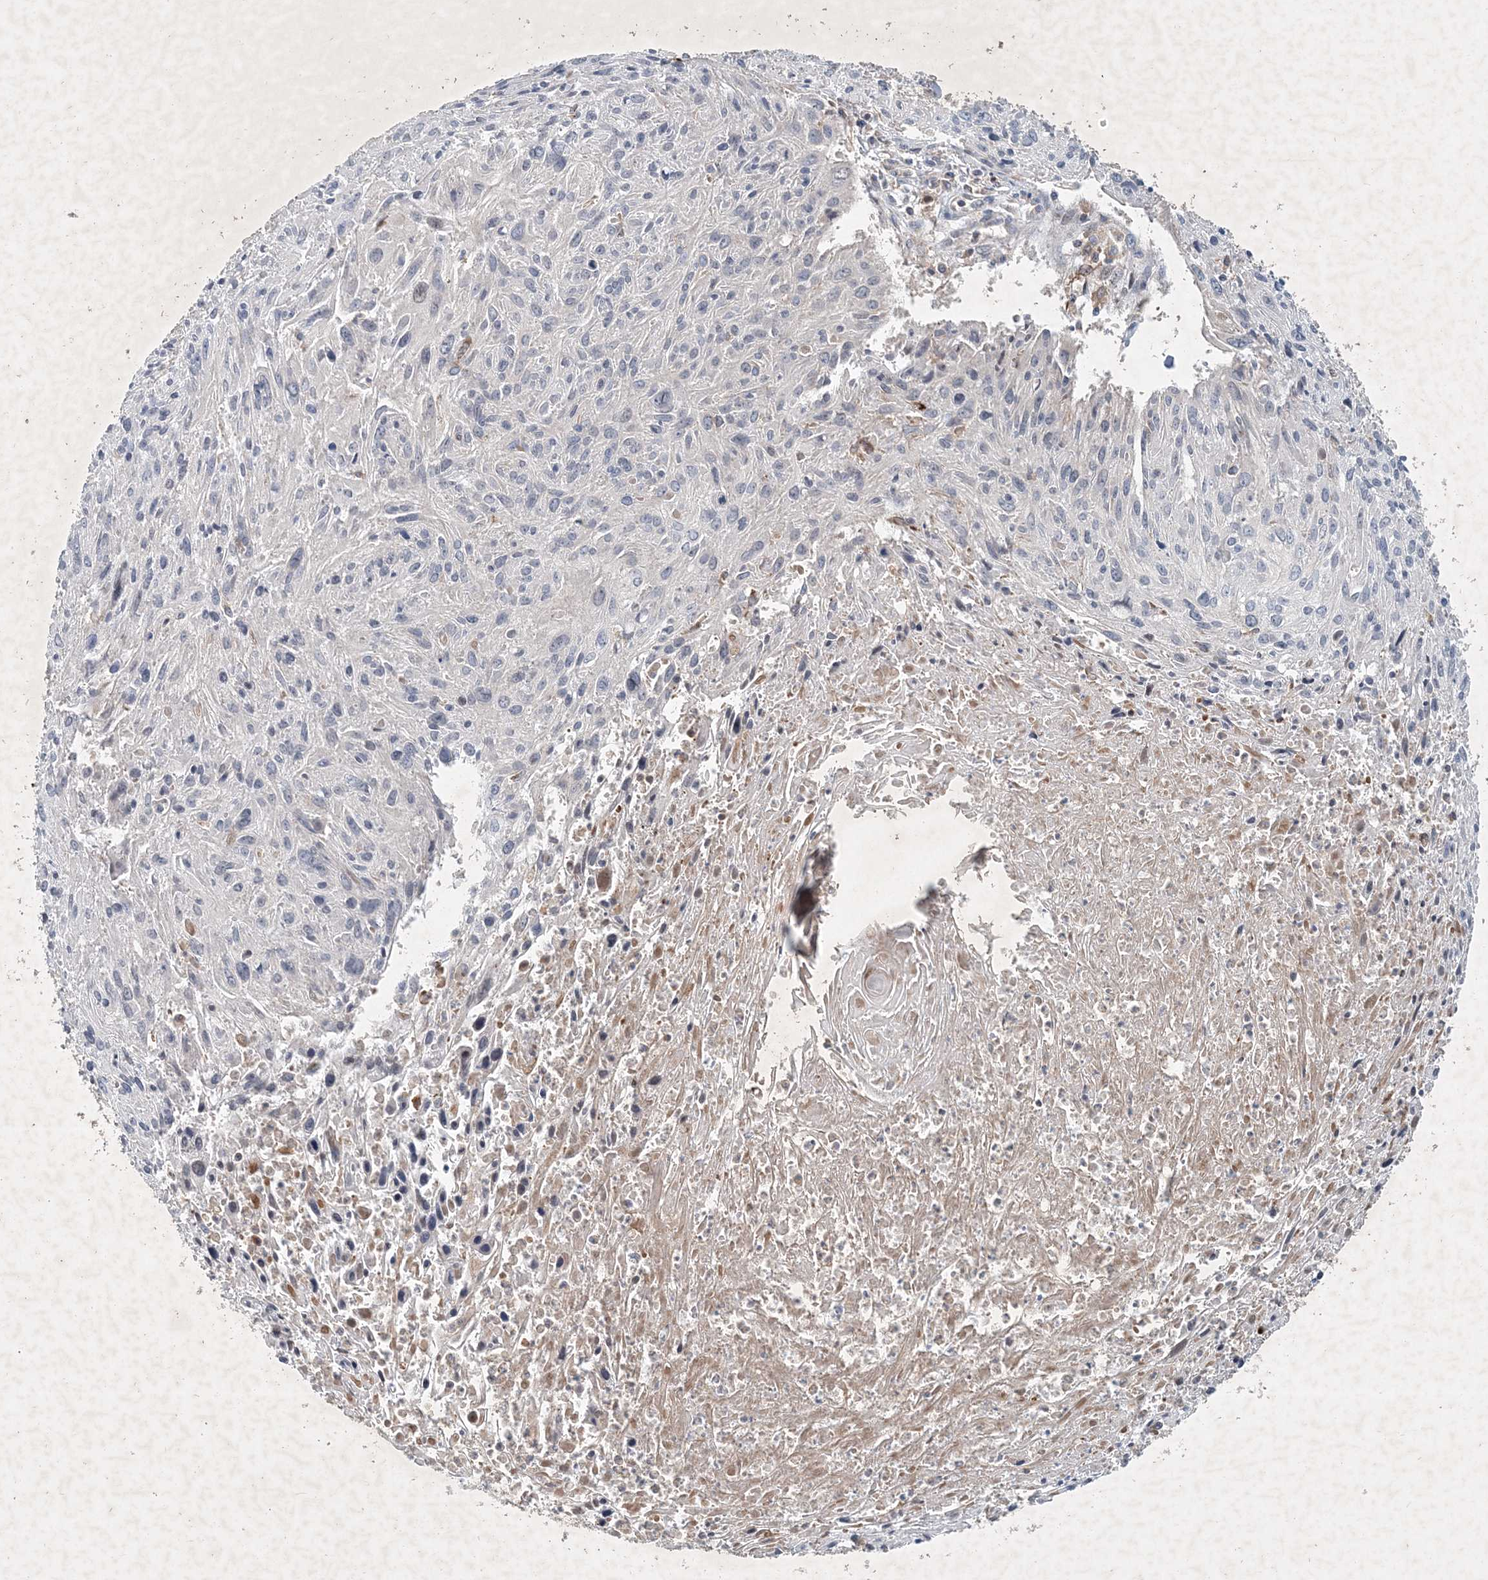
{"staining": {"intensity": "negative", "quantity": "none", "location": "none"}, "tissue": "cervical cancer", "cell_type": "Tumor cells", "image_type": "cancer", "snomed": [{"axis": "morphology", "description": "Squamous cell carcinoma, NOS"}, {"axis": "topography", "description": "Cervix"}], "caption": "High magnification brightfield microscopy of cervical cancer (squamous cell carcinoma) stained with DAB (brown) and counterstained with hematoxylin (blue): tumor cells show no significant positivity.", "gene": "P2RY10", "patient": {"sex": "female", "age": 51}}